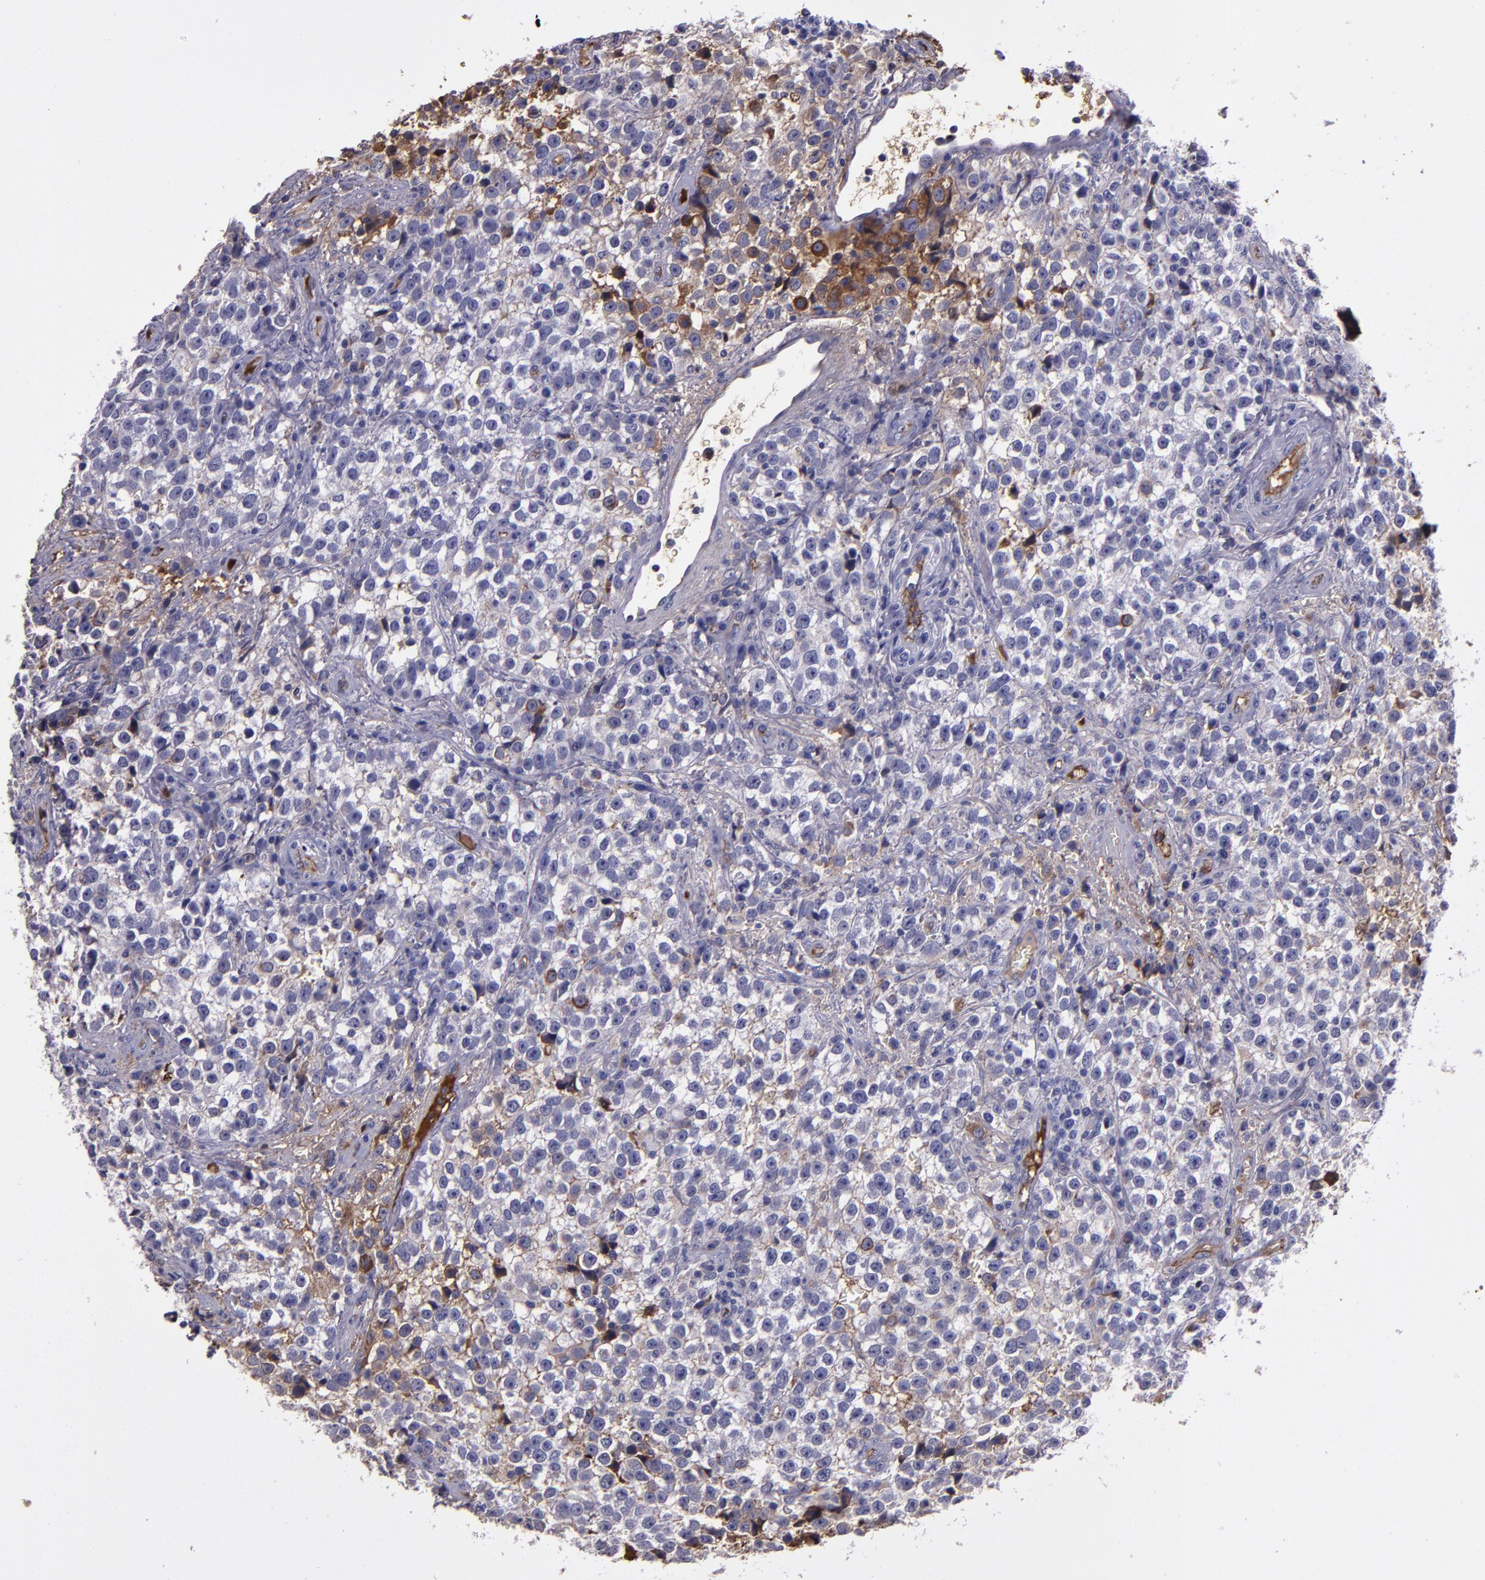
{"staining": {"intensity": "weak", "quantity": "<25%", "location": "cytoplasmic/membranous"}, "tissue": "testis cancer", "cell_type": "Tumor cells", "image_type": "cancer", "snomed": [{"axis": "morphology", "description": "Seminoma, NOS"}, {"axis": "topography", "description": "Testis"}], "caption": "DAB (3,3'-diaminobenzidine) immunohistochemical staining of human testis cancer shows no significant staining in tumor cells.", "gene": "A2M", "patient": {"sex": "male", "age": 38}}